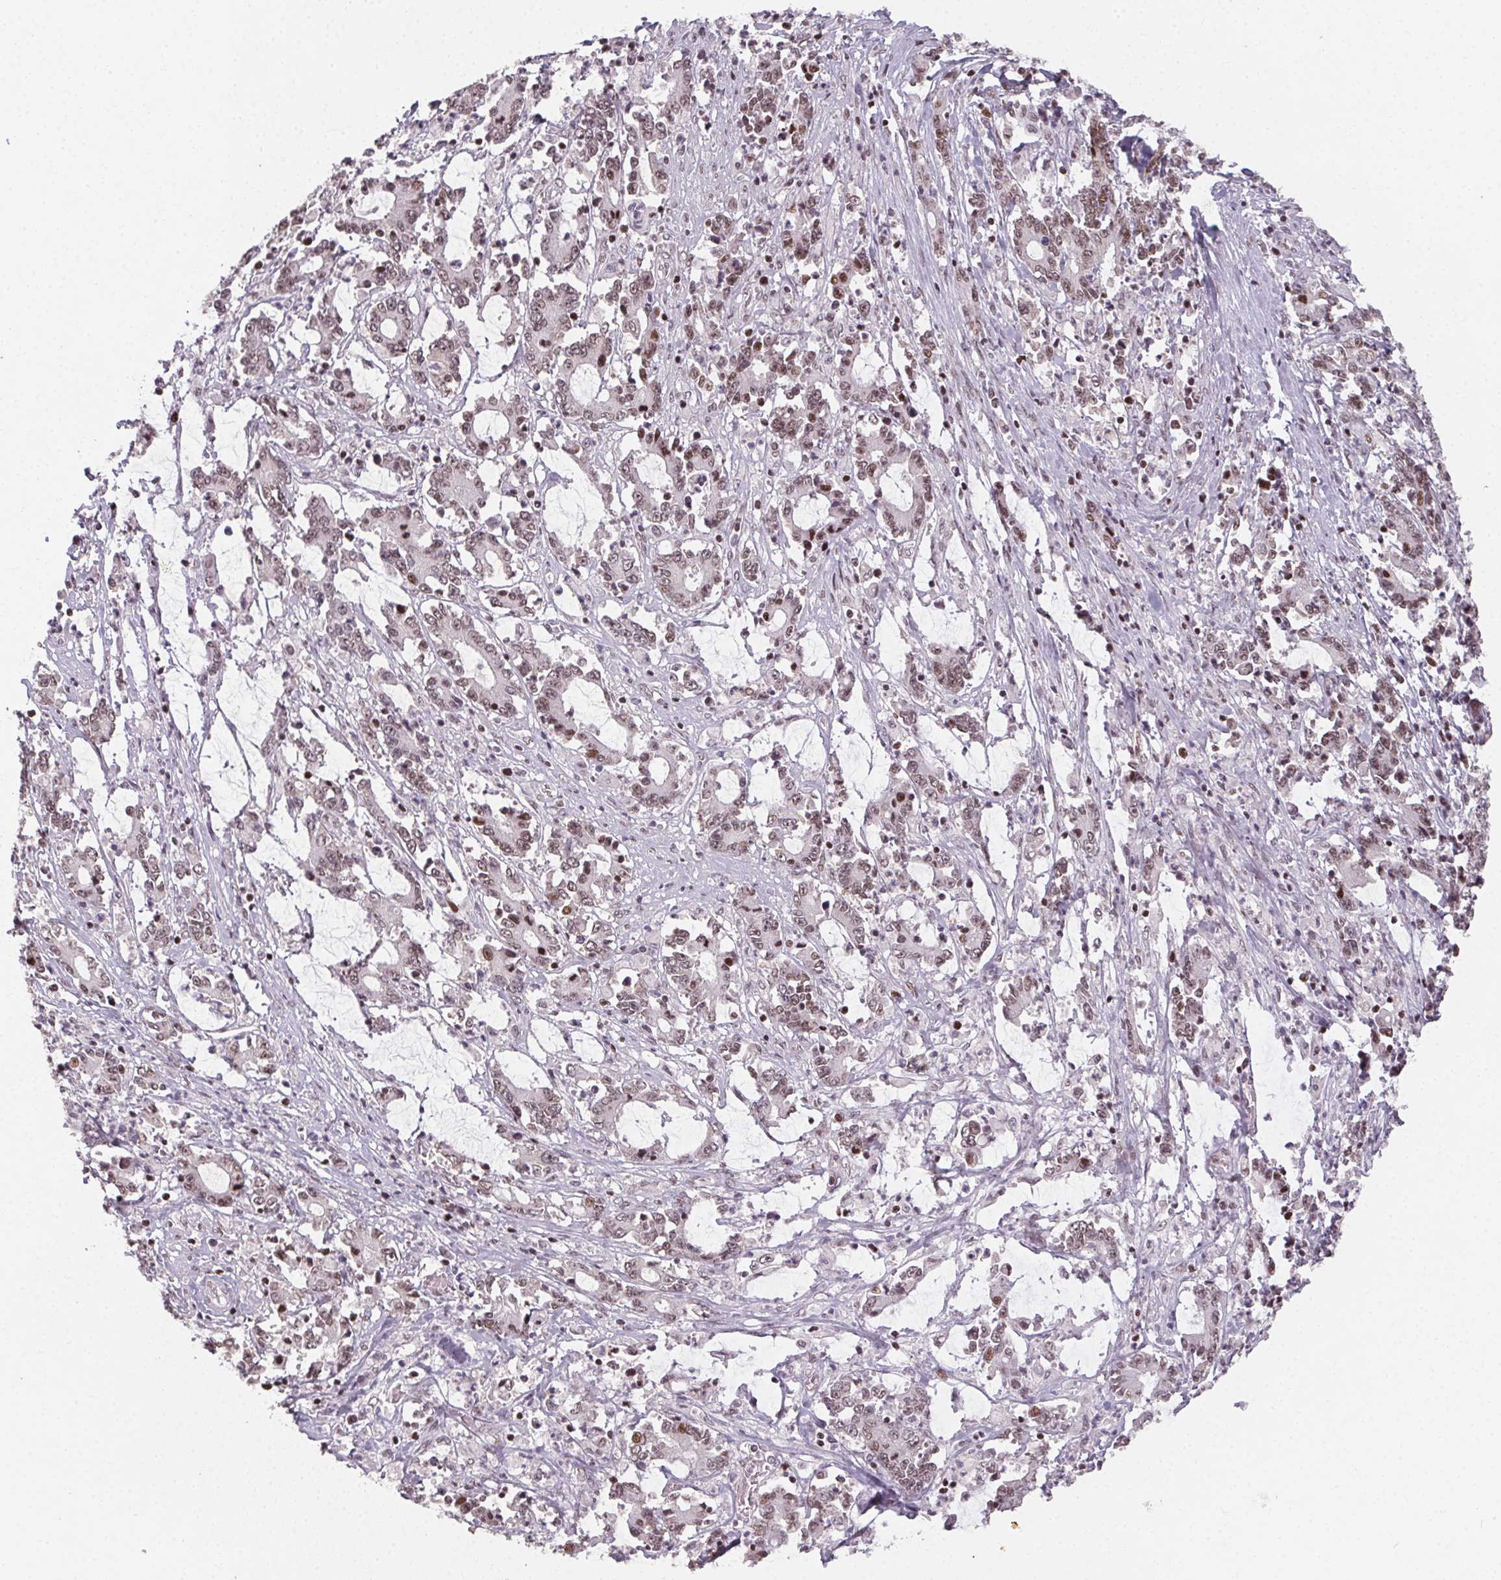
{"staining": {"intensity": "weak", "quantity": ">75%", "location": "nuclear"}, "tissue": "stomach cancer", "cell_type": "Tumor cells", "image_type": "cancer", "snomed": [{"axis": "morphology", "description": "Adenocarcinoma, NOS"}, {"axis": "topography", "description": "Stomach, upper"}], "caption": "Stomach cancer stained with a brown dye demonstrates weak nuclear positive positivity in approximately >75% of tumor cells.", "gene": "KMT2A", "patient": {"sex": "male", "age": 68}}